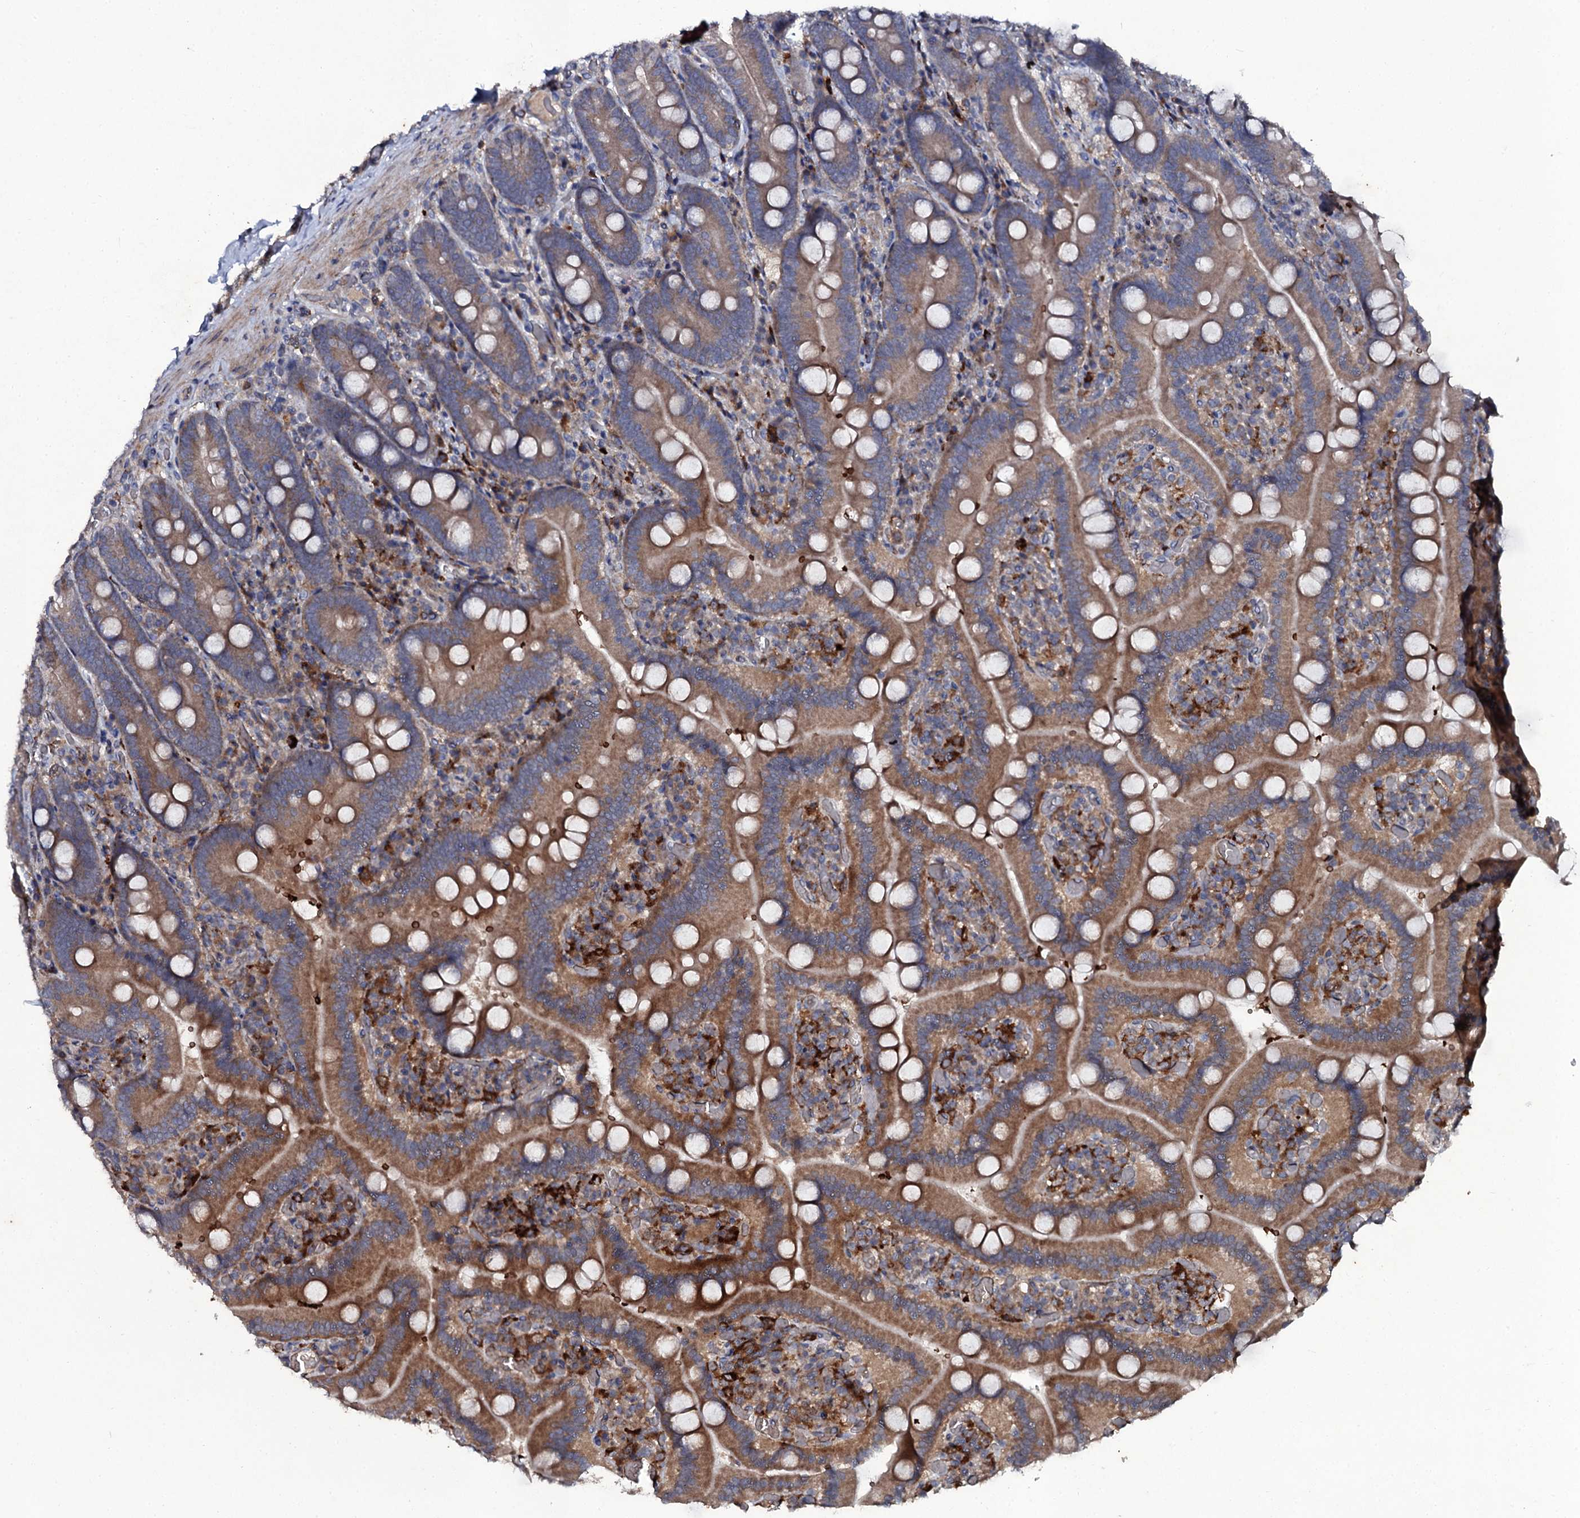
{"staining": {"intensity": "moderate", "quantity": ">75%", "location": "cytoplasmic/membranous"}, "tissue": "duodenum", "cell_type": "Glandular cells", "image_type": "normal", "snomed": [{"axis": "morphology", "description": "Normal tissue, NOS"}, {"axis": "topography", "description": "Duodenum"}], "caption": "Brown immunohistochemical staining in normal duodenum shows moderate cytoplasmic/membranous staining in about >75% of glandular cells.", "gene": "LRRC28", "patient": {"sex": "female", "age": 62}}